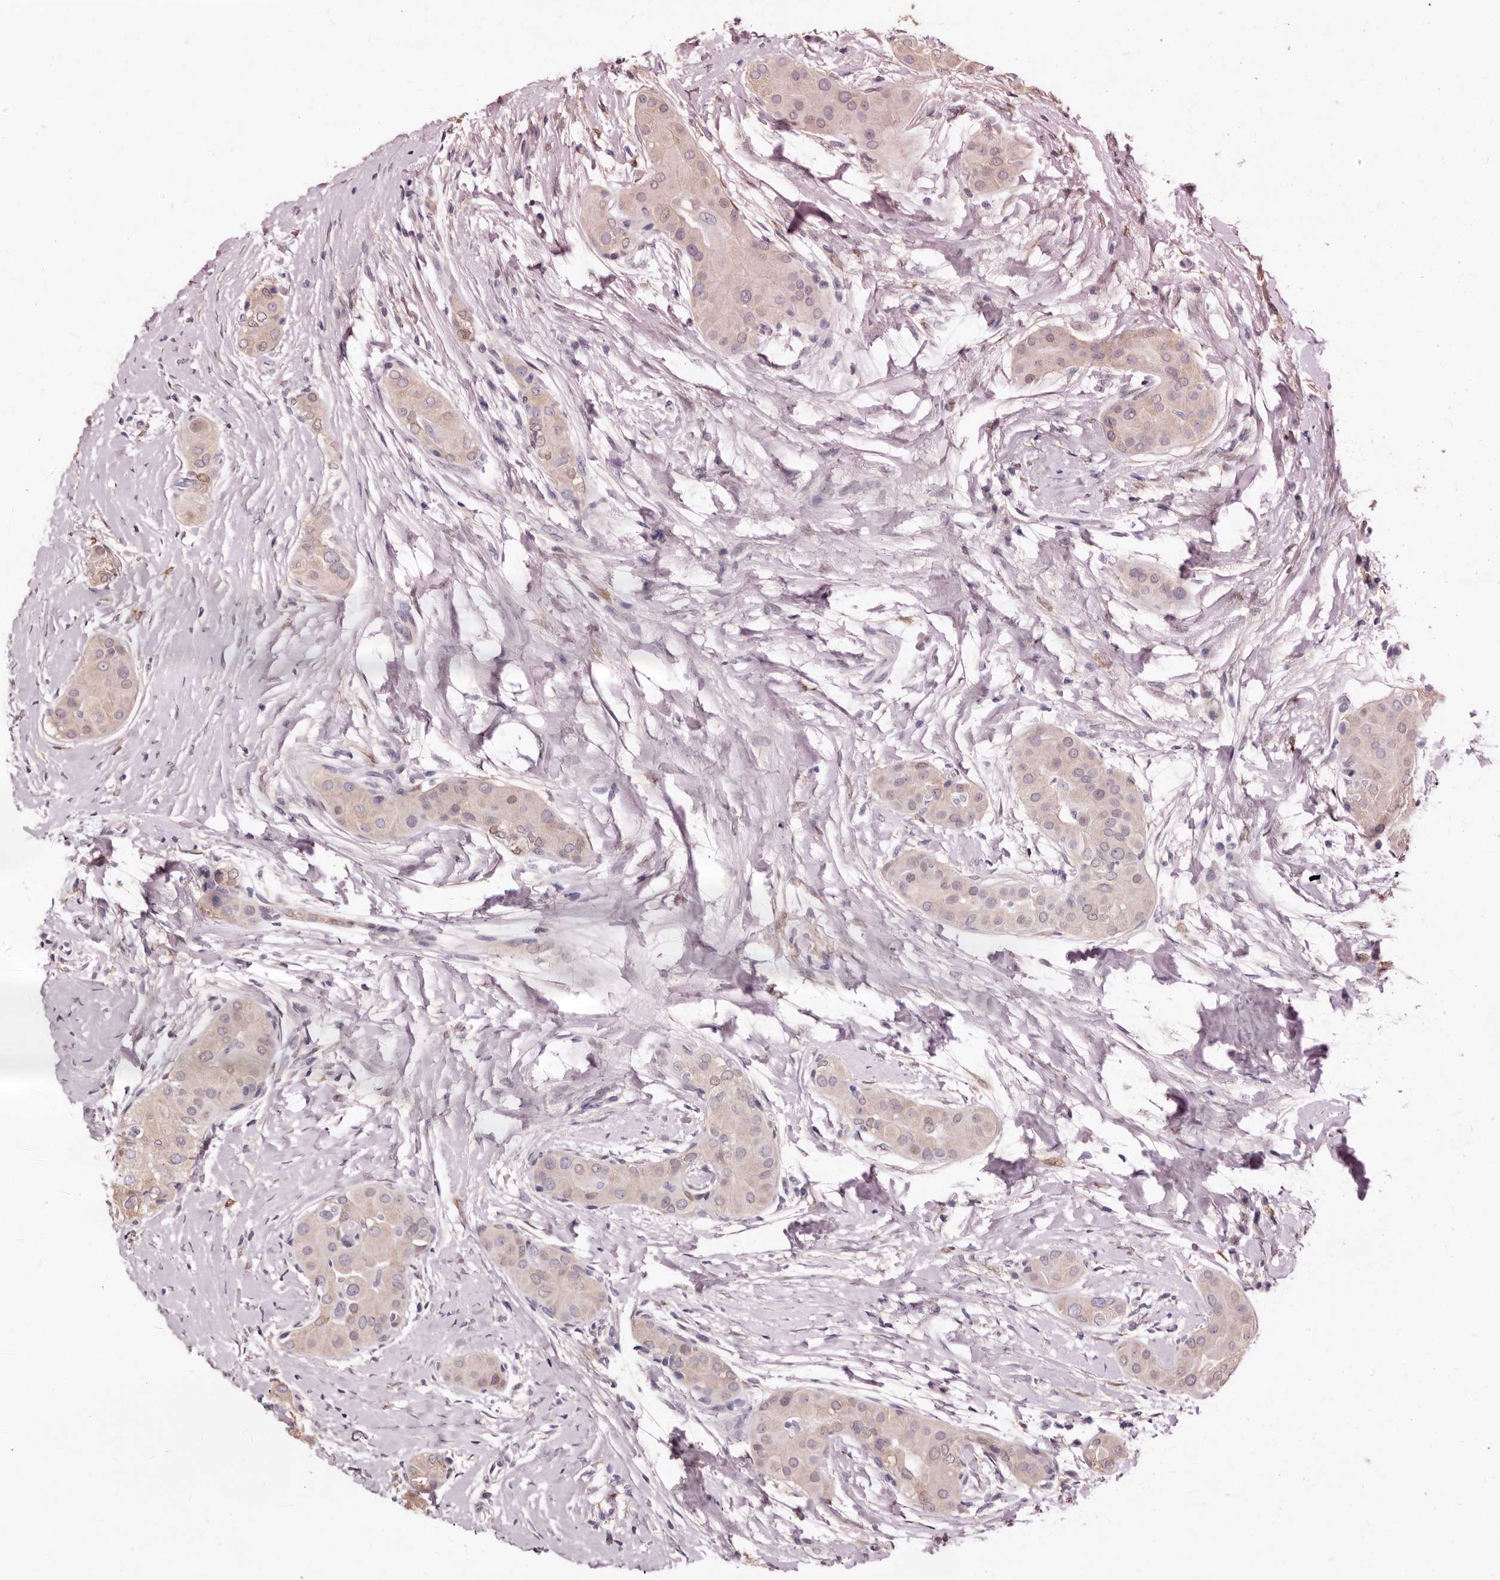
{"staining": {"intensity": "weak", "quantity": "<25%", "location": "cytoplasmic/membranous"}, "tissue": "thyroid cancer", "cell_type": "Tumor cells", "image_type": "cancer", "snomed": [{"axis": "morphology", "description": "Papillary adenocarcinoma, NOS"}, {"axis": "topography", "description": "Thyroid gland"}], "caption": "The micrograph shows no staining of tumor cells in thyroid cancer (papillary adenocarcinoma).", "gene": "KHDRBS2", "patient": {"sex": "male", "age": 33}}